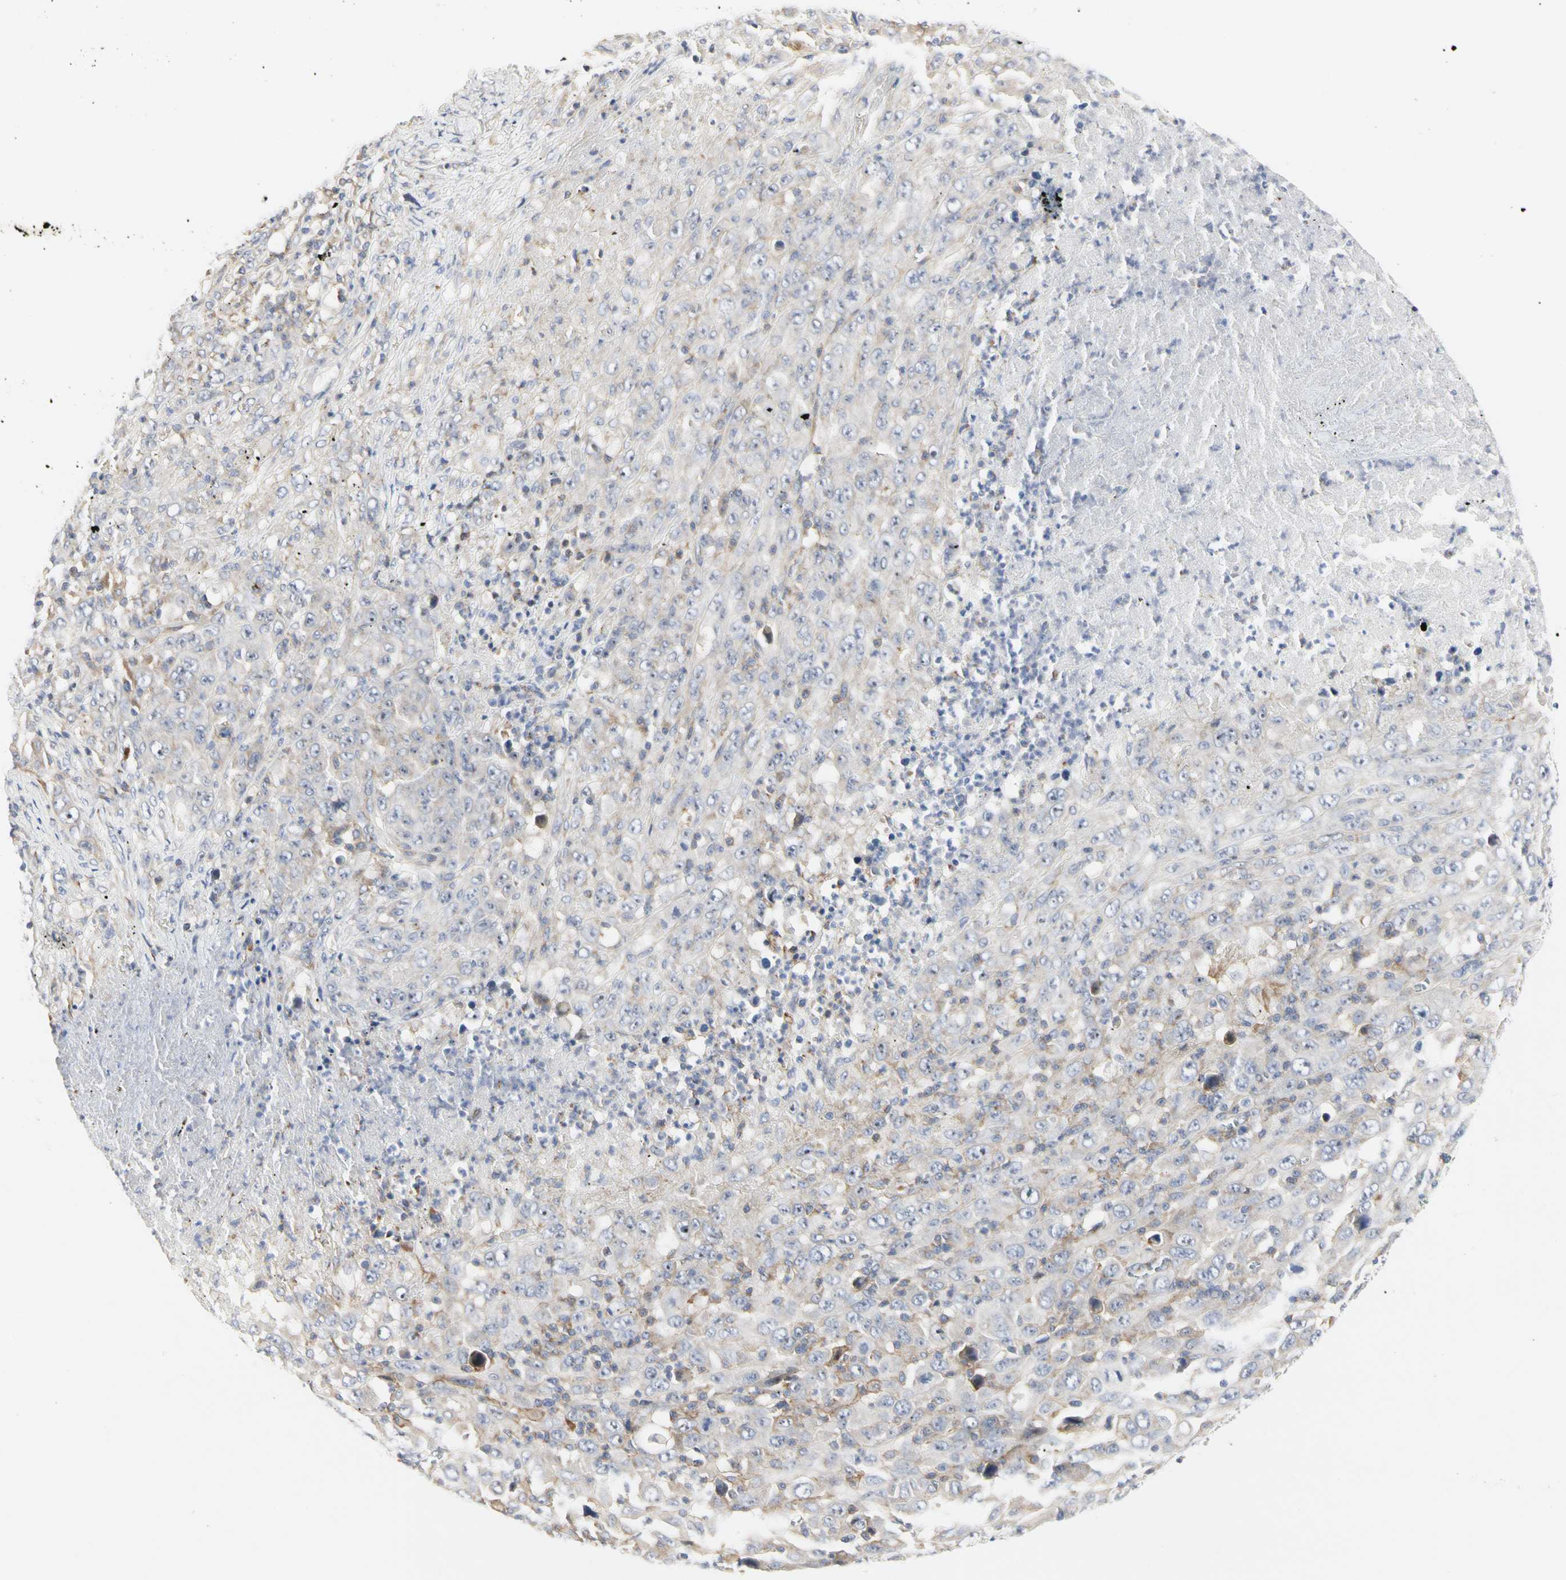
{"staining": {"intensity": "weak", "quantity": "<25%", "location": "cytoplasmic/membranous,nuclear"}, "tissue": "melanoma", "cell_type": "Tumor cells", "image_type": "cancer", "snomed": [{"axis": "morphology", "description": "Malignant melanoma, Metastatic site"}, {"axis": "topography", "description": "Skin"}], "caption": "Tumor cells are negative for brown protein staining in melanoma. (Stains: DAB immunohistochemistry (IHC) with hematoxylin counter stain, Microscopy: brightfield microscopy at high magnification).", "gene": "SHANK2", "patient": {"sex": "female", "age": 56}}